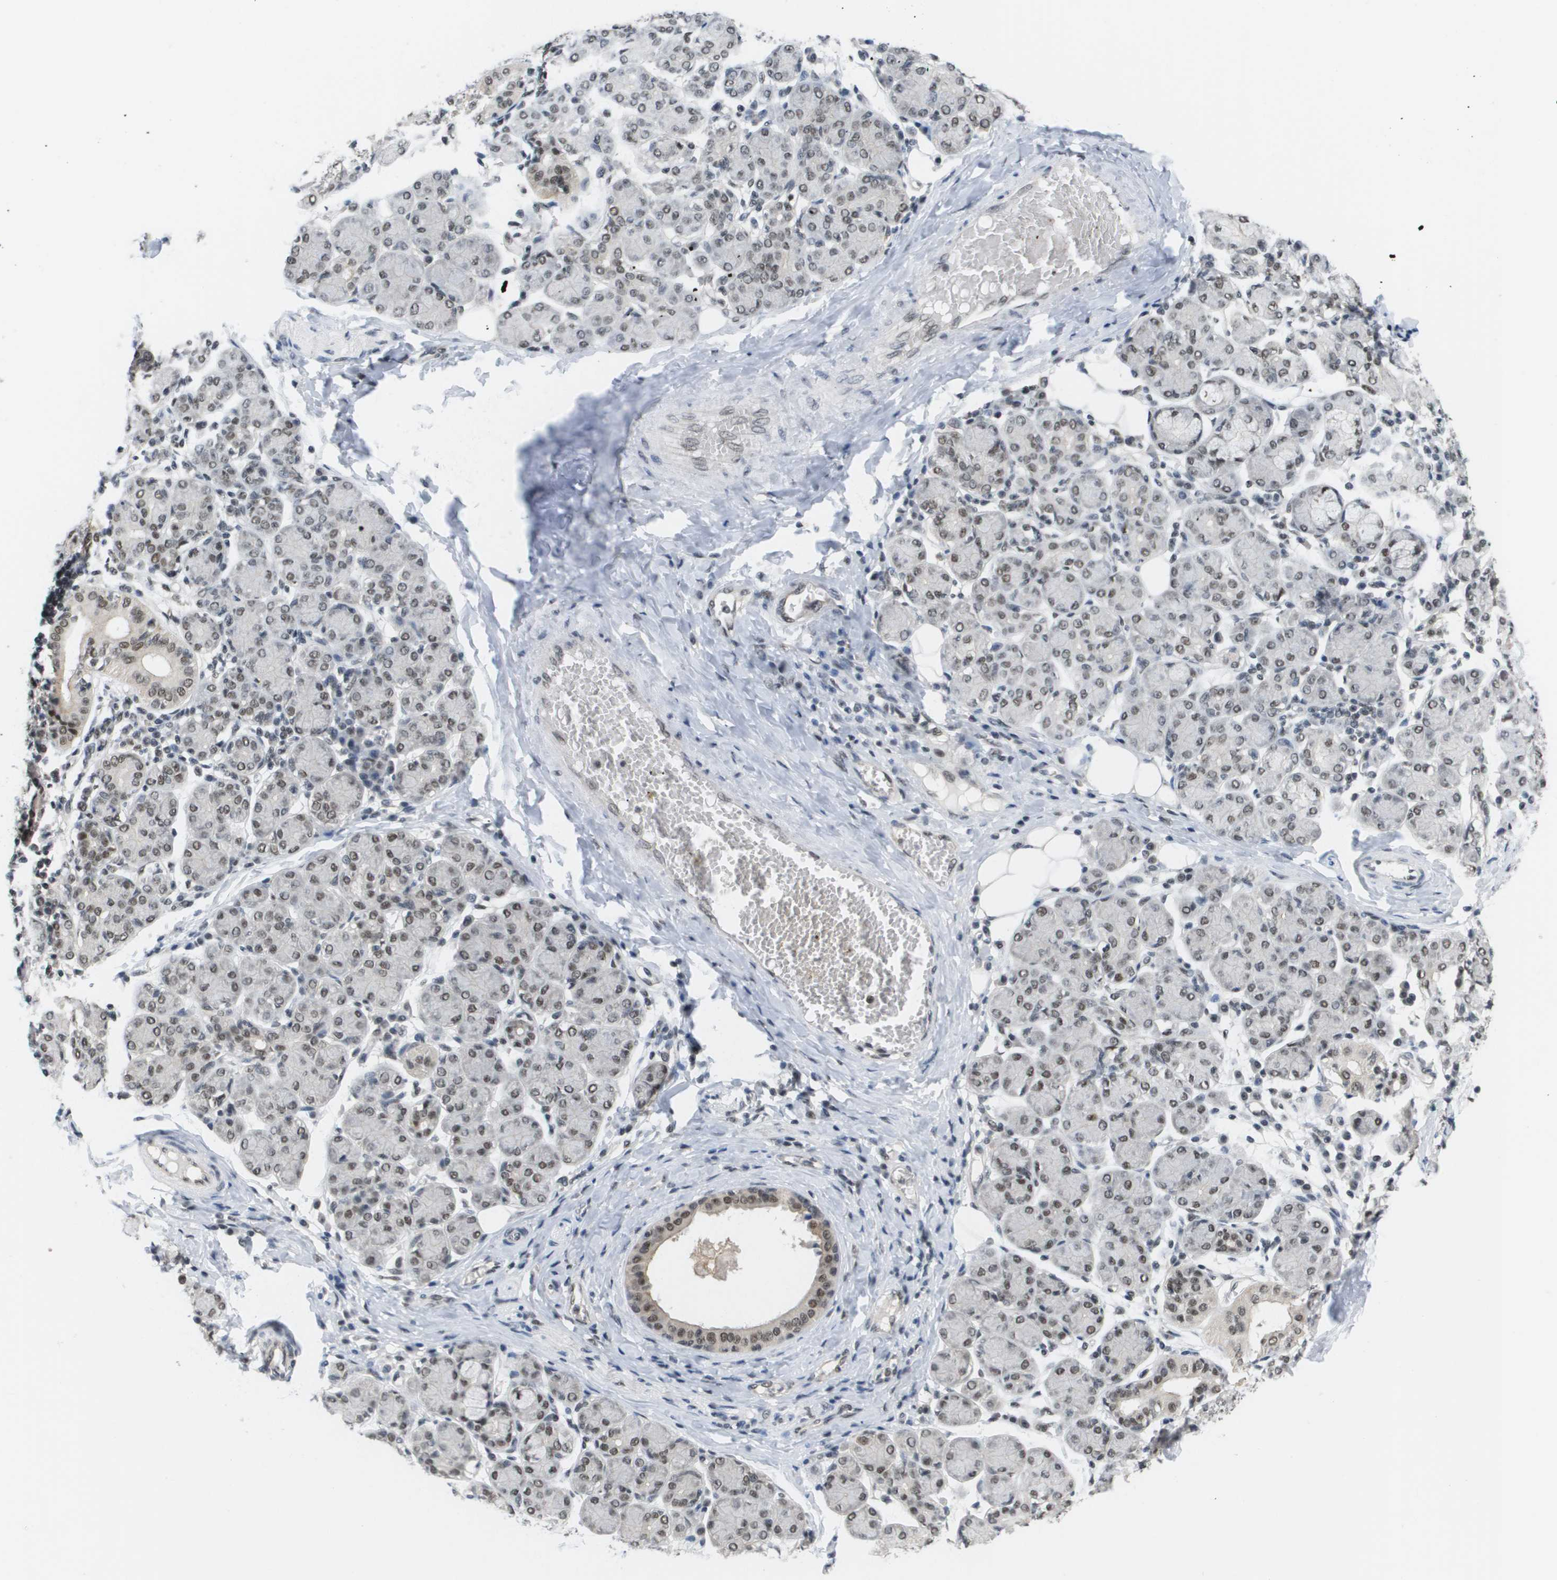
{"staining": {"intensity": "weak", "quantity": "25%-75%", "location": "nuclear"}, "tissue": "salivary gland", "cell_type": "Glandular cells", "image_type": "normal", "snomed": [{"axis": "morphology", "description": "Normal tissue, NOS"}, {"axis": "morphology", "description": "Inflammation, NOS"}, {"axis": "topography", "description": "Lymph node"}, {"axis": "topography", "description": "Salivary gland"}], "caption": "IHC (DAB (3,3'-diaminobenzidine)) staining of unremarkable salivary gland shows weak nuclear protein positivity in approximately 25%-75% of glandular cells.", "gene": "ISY1", "patient": {"sex": "male", "age": 3}}